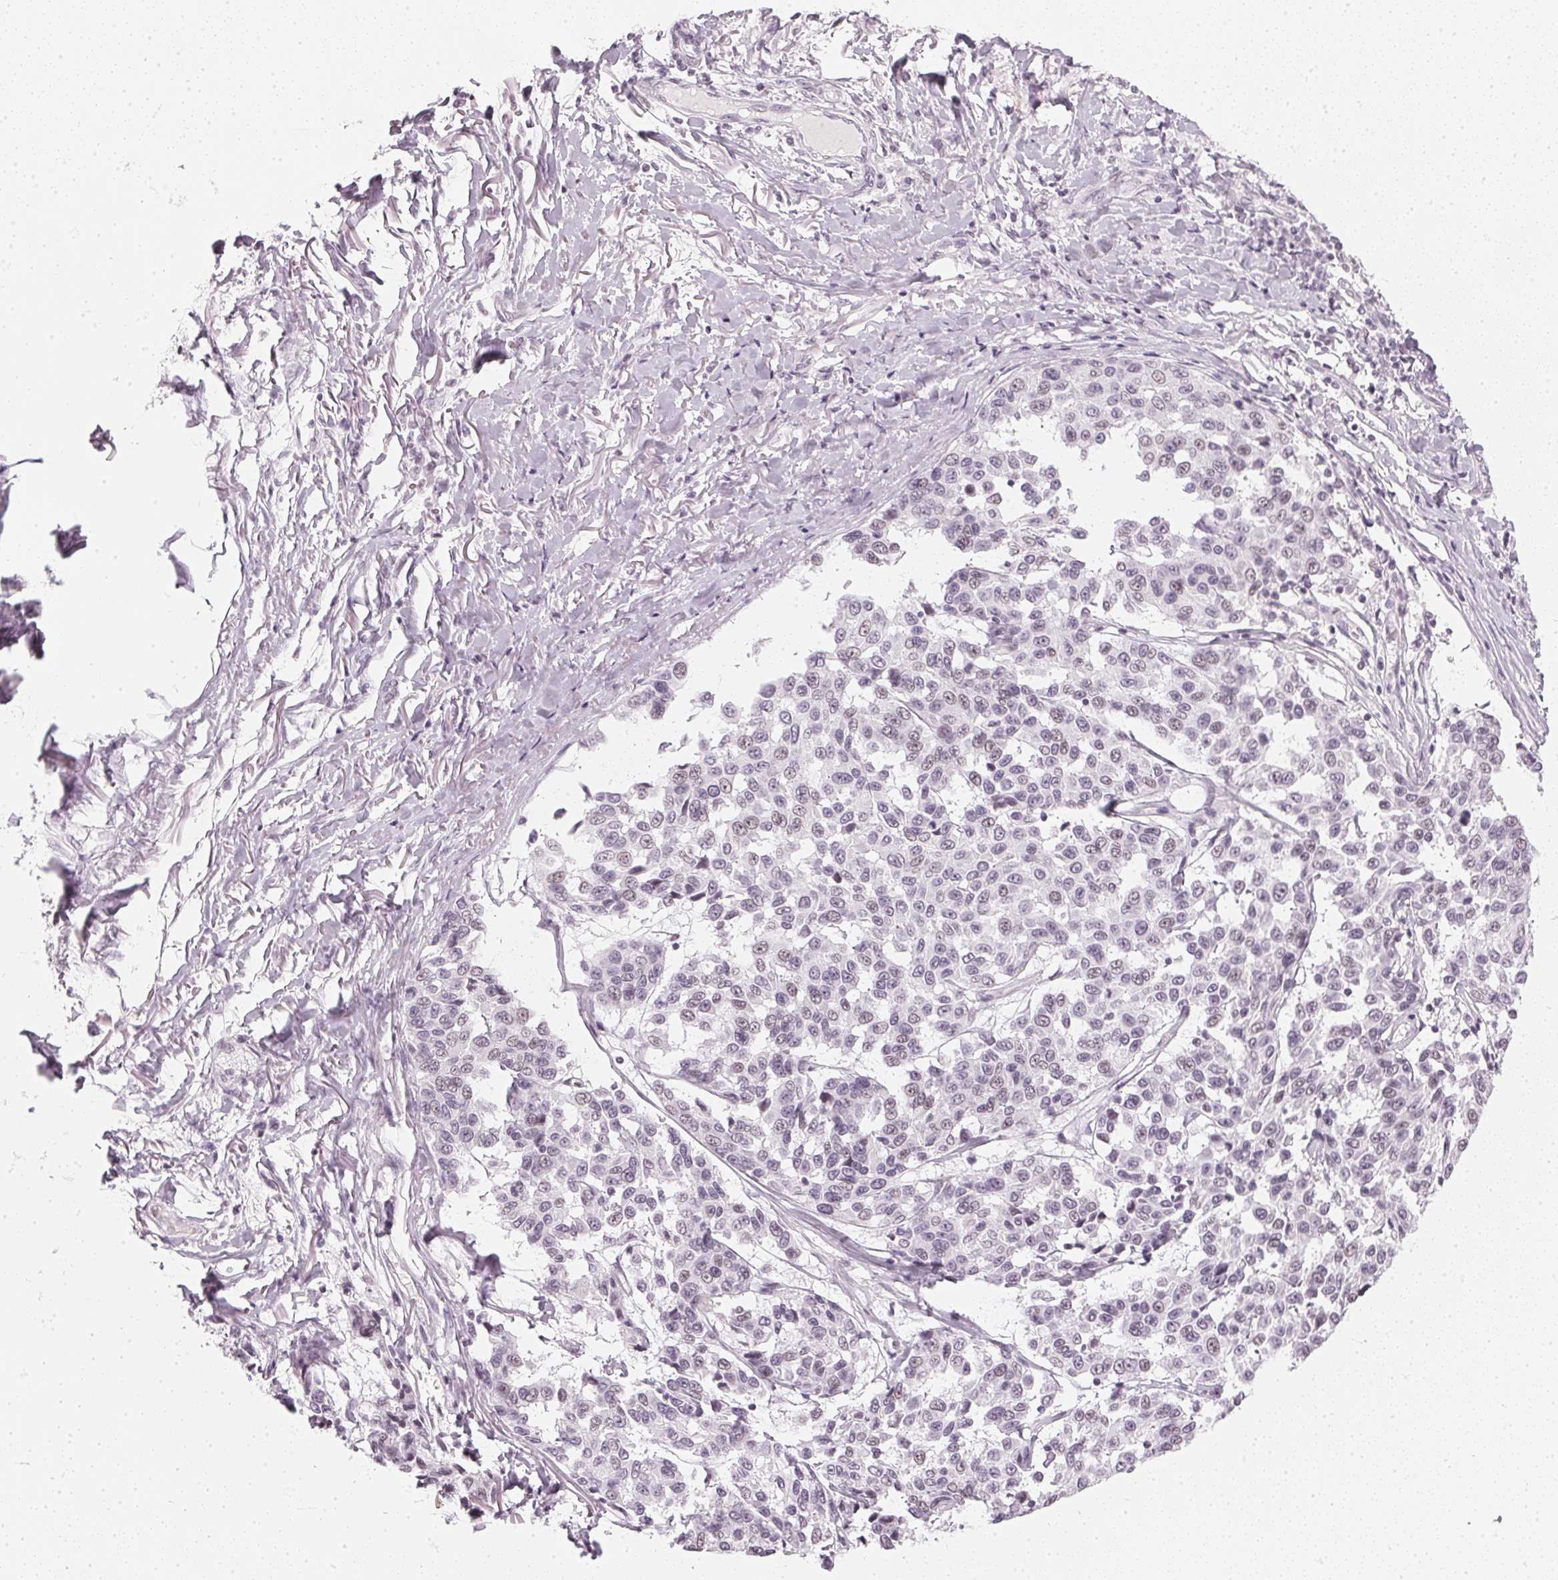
{"staining": {"intensity": "weak", "quantity": "<25%", "location": "nuclear"}, "tissue": "melanoma", "cell_type": "Tumor cells", "image_type": "cancer", "snomed": [{"axis": "morphology", "description": "Malignant melanoma, NOS"}, {"axis": "topography", "description": "Skin"}], "caption": "The immunohistochemistry (IHC) photomicrograph has no significant positivity in tumor cells of melanoma tissue. Brightfield microscopy of immunohistochemistry (IHC) stained with DAB (3,3'-diaminobenzidine) (brown) and hematoxylin (blue), captured at high magnification.", "gene": "DNAJC6", "patient": {"sex": "female", "age": 66}}